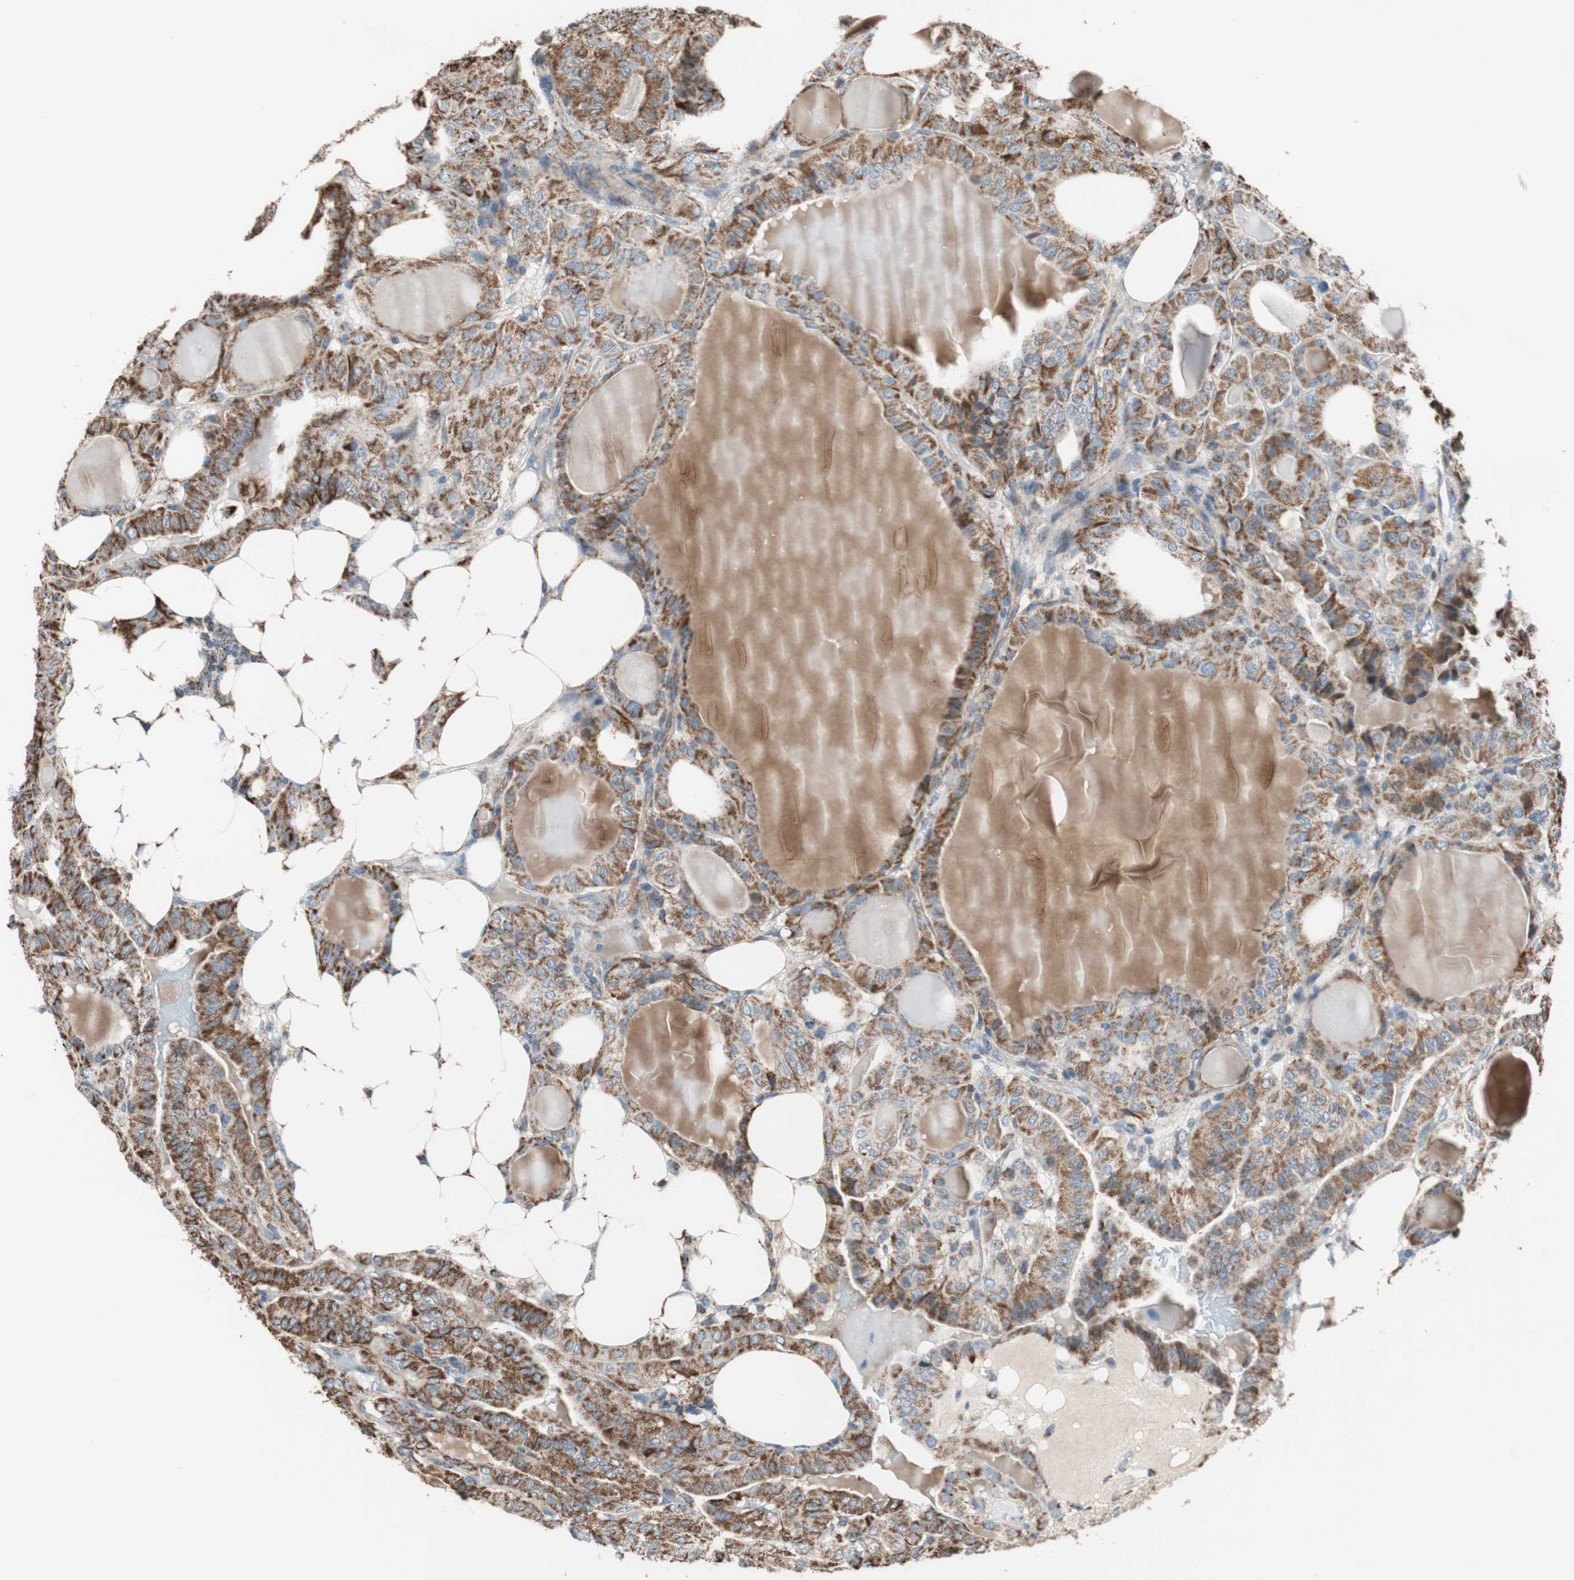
{"staining": {"intensity": "strong", "quantity": ">75%", "location": "cytoplasmic/membranous"}, "tissue": "thyroid cancer", "cell_type": "Tumor cells", "image_type": "cancer", "snomed": [{"axis": "morphology", "description": "Papillary adenocarcinoma, NOS"}, {"axis": "topography", "description": "Thyroid gland"}], "caption": "Approximately >75% of tumor cells in human thyroid cancer (papillary adenocarcinoma) demonstrate strong cytoplasmic/membranous protein positivity as visualized by brown immunohistochemical staining.", "gene": "PCSK4", "patient": {"sex": "male", "age": 77}}